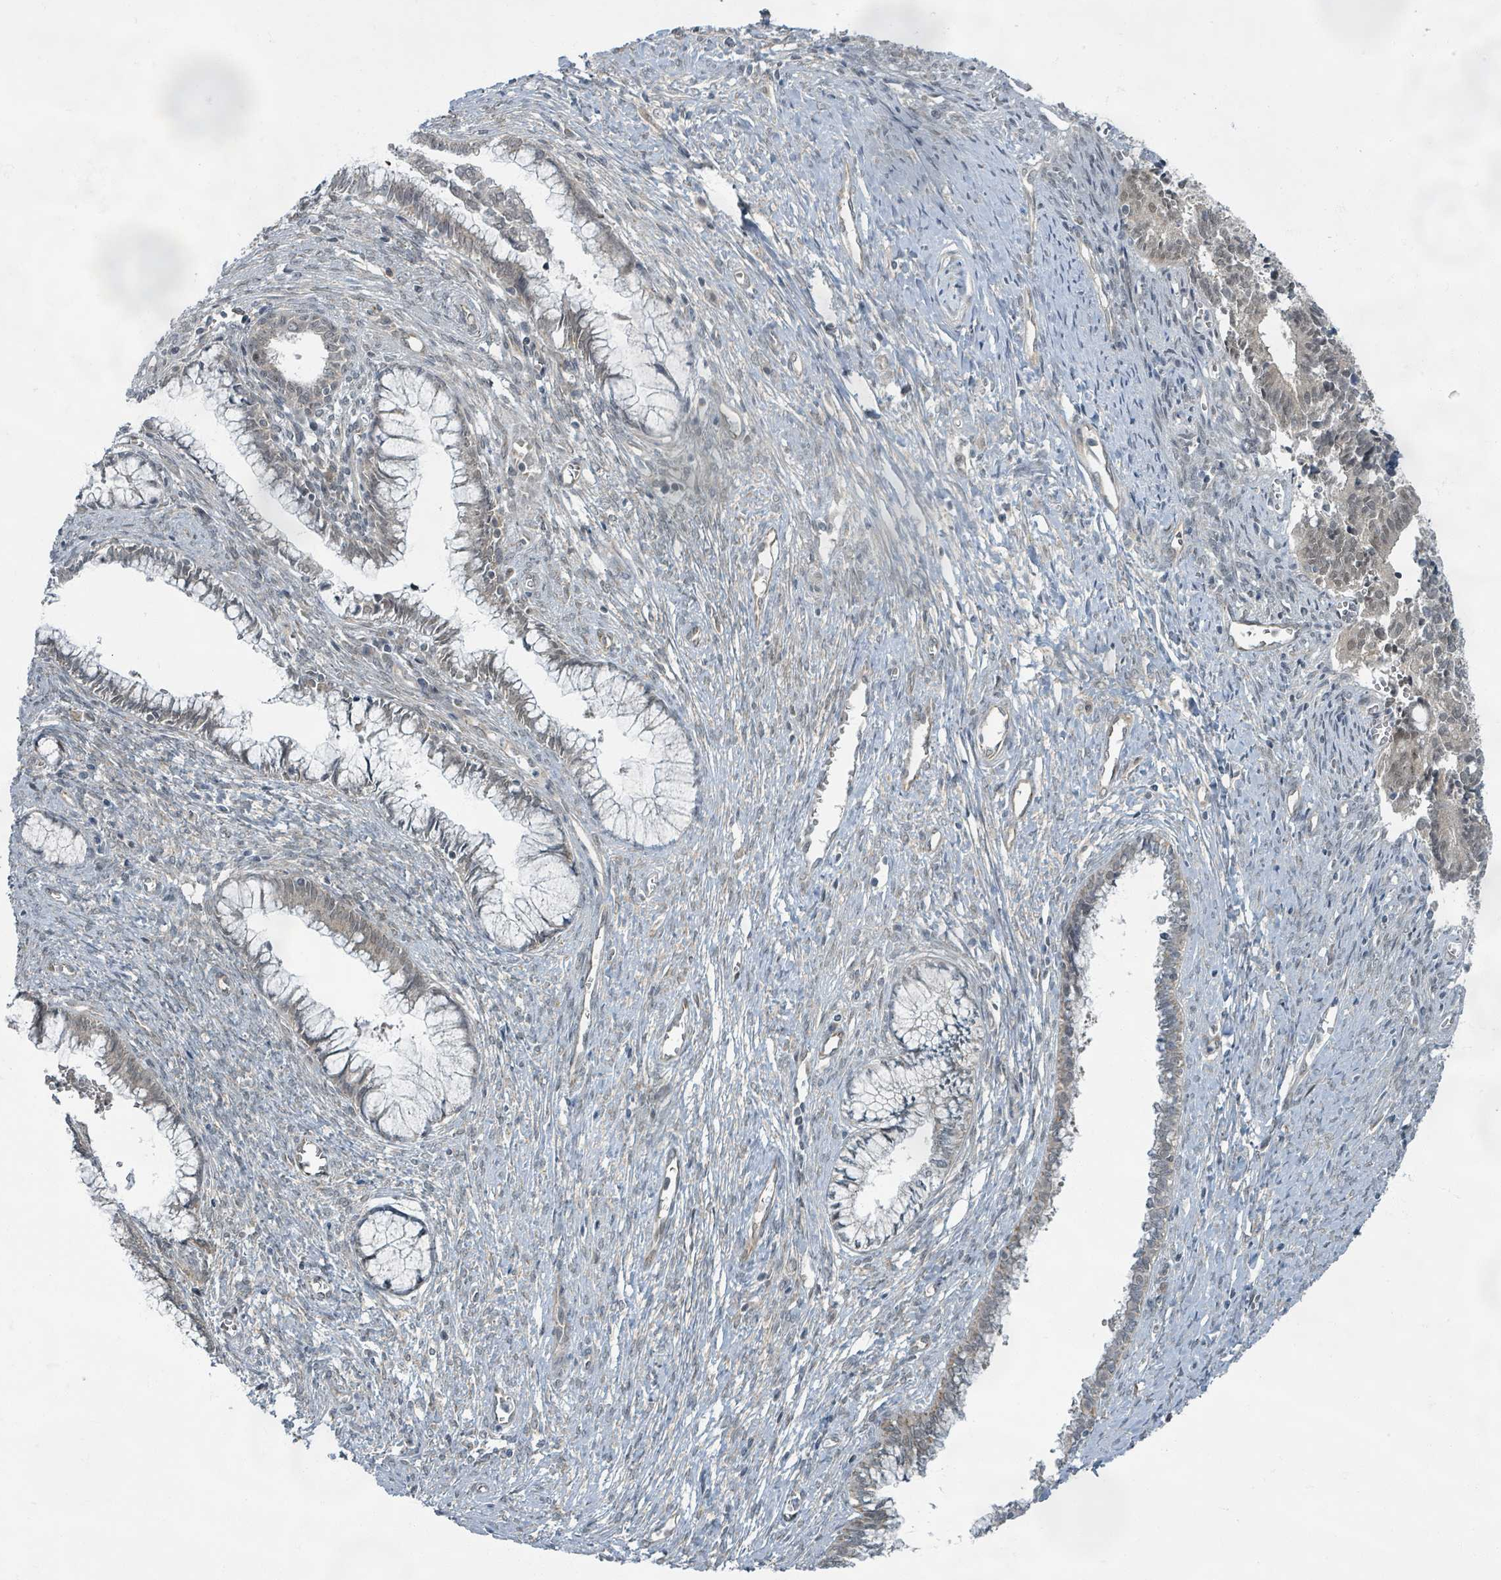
{"staining": {"intensity": "negative", "quantity": "none", "location": "none"}, "tissue": "cervical cancer", "cell_type": "Tumor cells", "image_type": "cancer", "snomed": [{"axis": "morphology", "description": "Adenocarcinoma, NOS"}, {"axis": "topography", "description": "Cervix"}], "caption": "This histopathology image is of cervical cancer stained with immunohistochemistry to label a protein in brown with the nuclei are counter-stained blue. There is no expression in tumor cells. Brightfield microscopy of immunohistochemistry (IHC) stained with DAB (brown) and hematoxylin (blue), captured at high magnification.", "gene": "INTS15", "patient": {"sex": "female", "age": 44}}